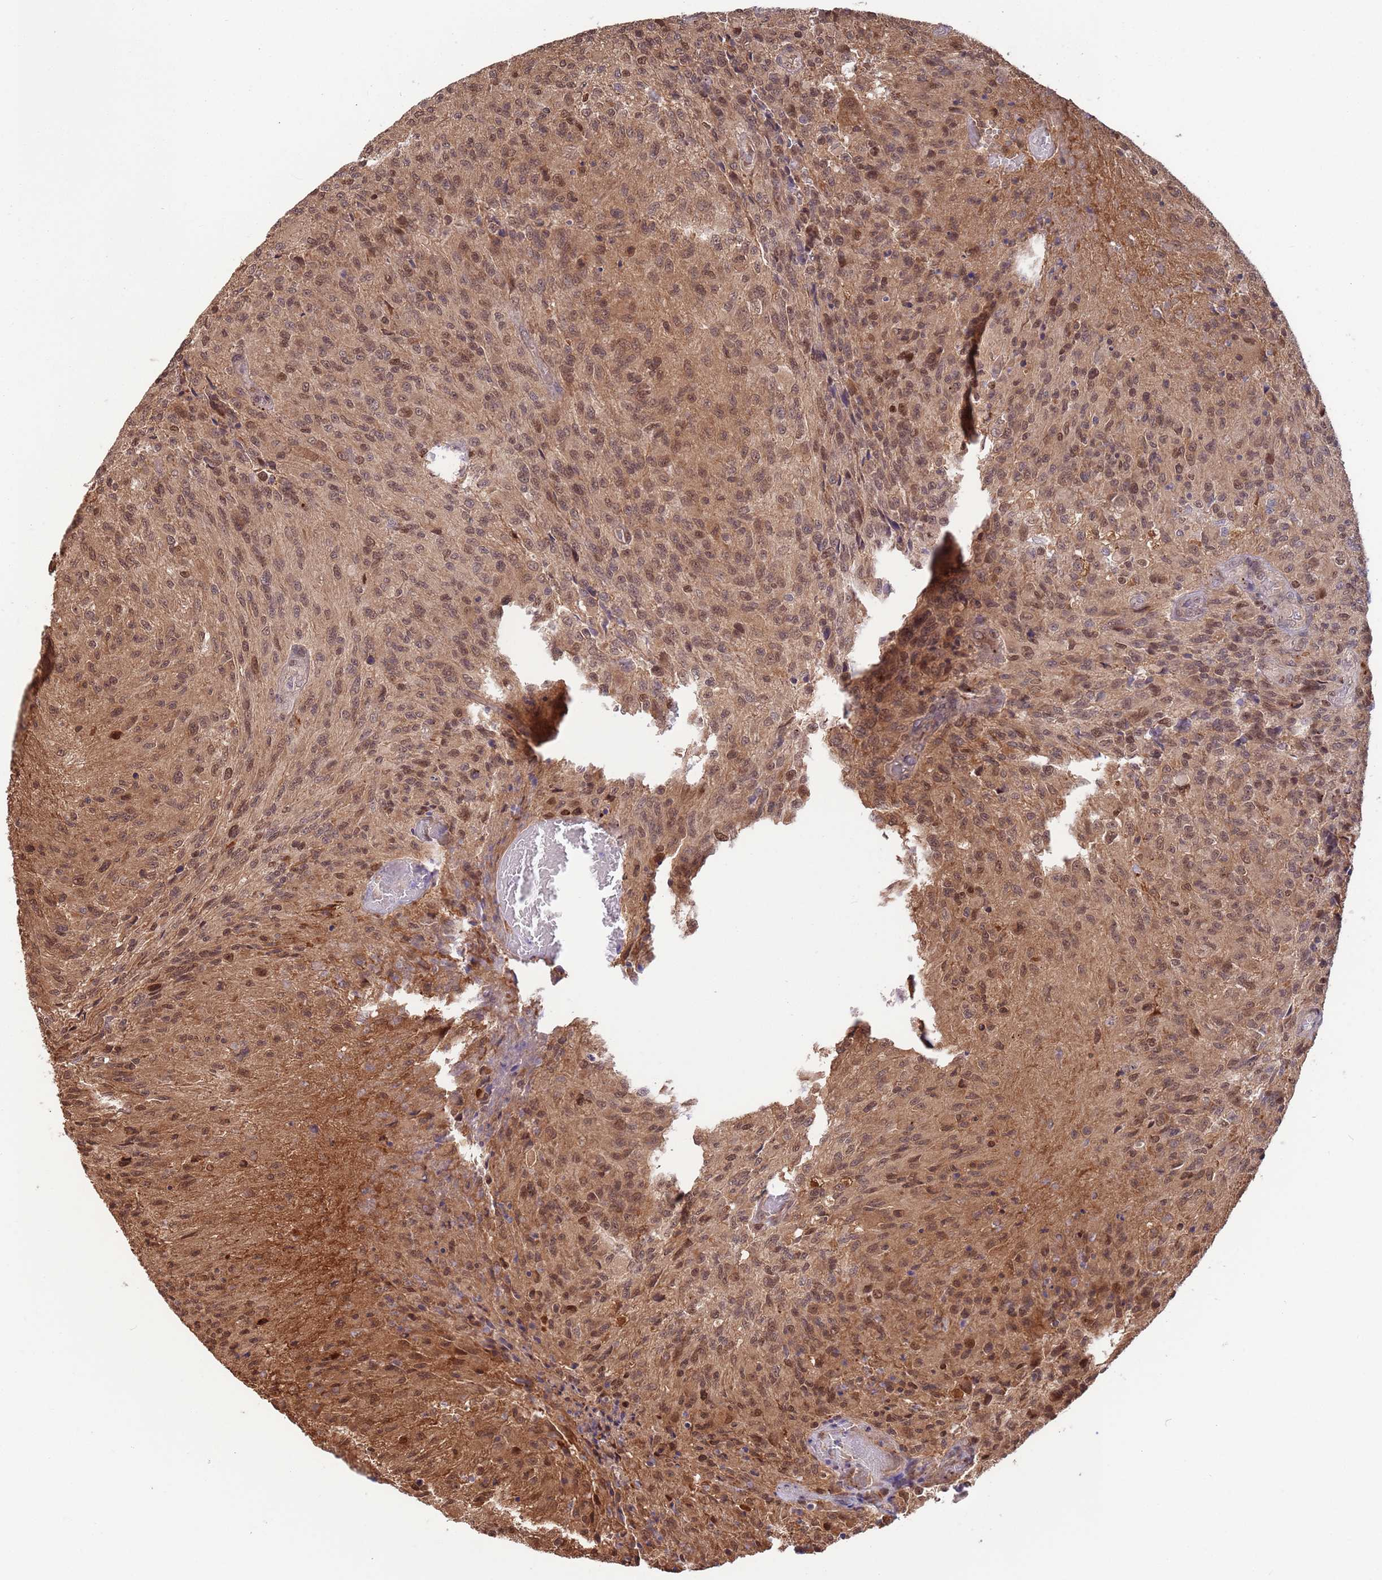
{"staining": {"intensity": "moderate", "quantity": ">75%", "location": "cytoplasmic/membranous,nuclear"}, "tissue": "glioma", "cell_type": "Tumor cells", "image_type": "cancer", "snomed": [{"axis": "morphology", "description": "Normal tissue, NOS"}, {"axis": "morphology", "description": "Glioma, malignant, High grade"}, {"axis": "topography", "description": "Cerebral cortex"}], "caption": "Protein expression analysis of malignant glioma (high-grade) shows moderate cytoplasmic/membranous and nuclear expression in about >75% of tumor cells.", "gene": "SALL1", "patient": {"sex": "male", "age": 56}}